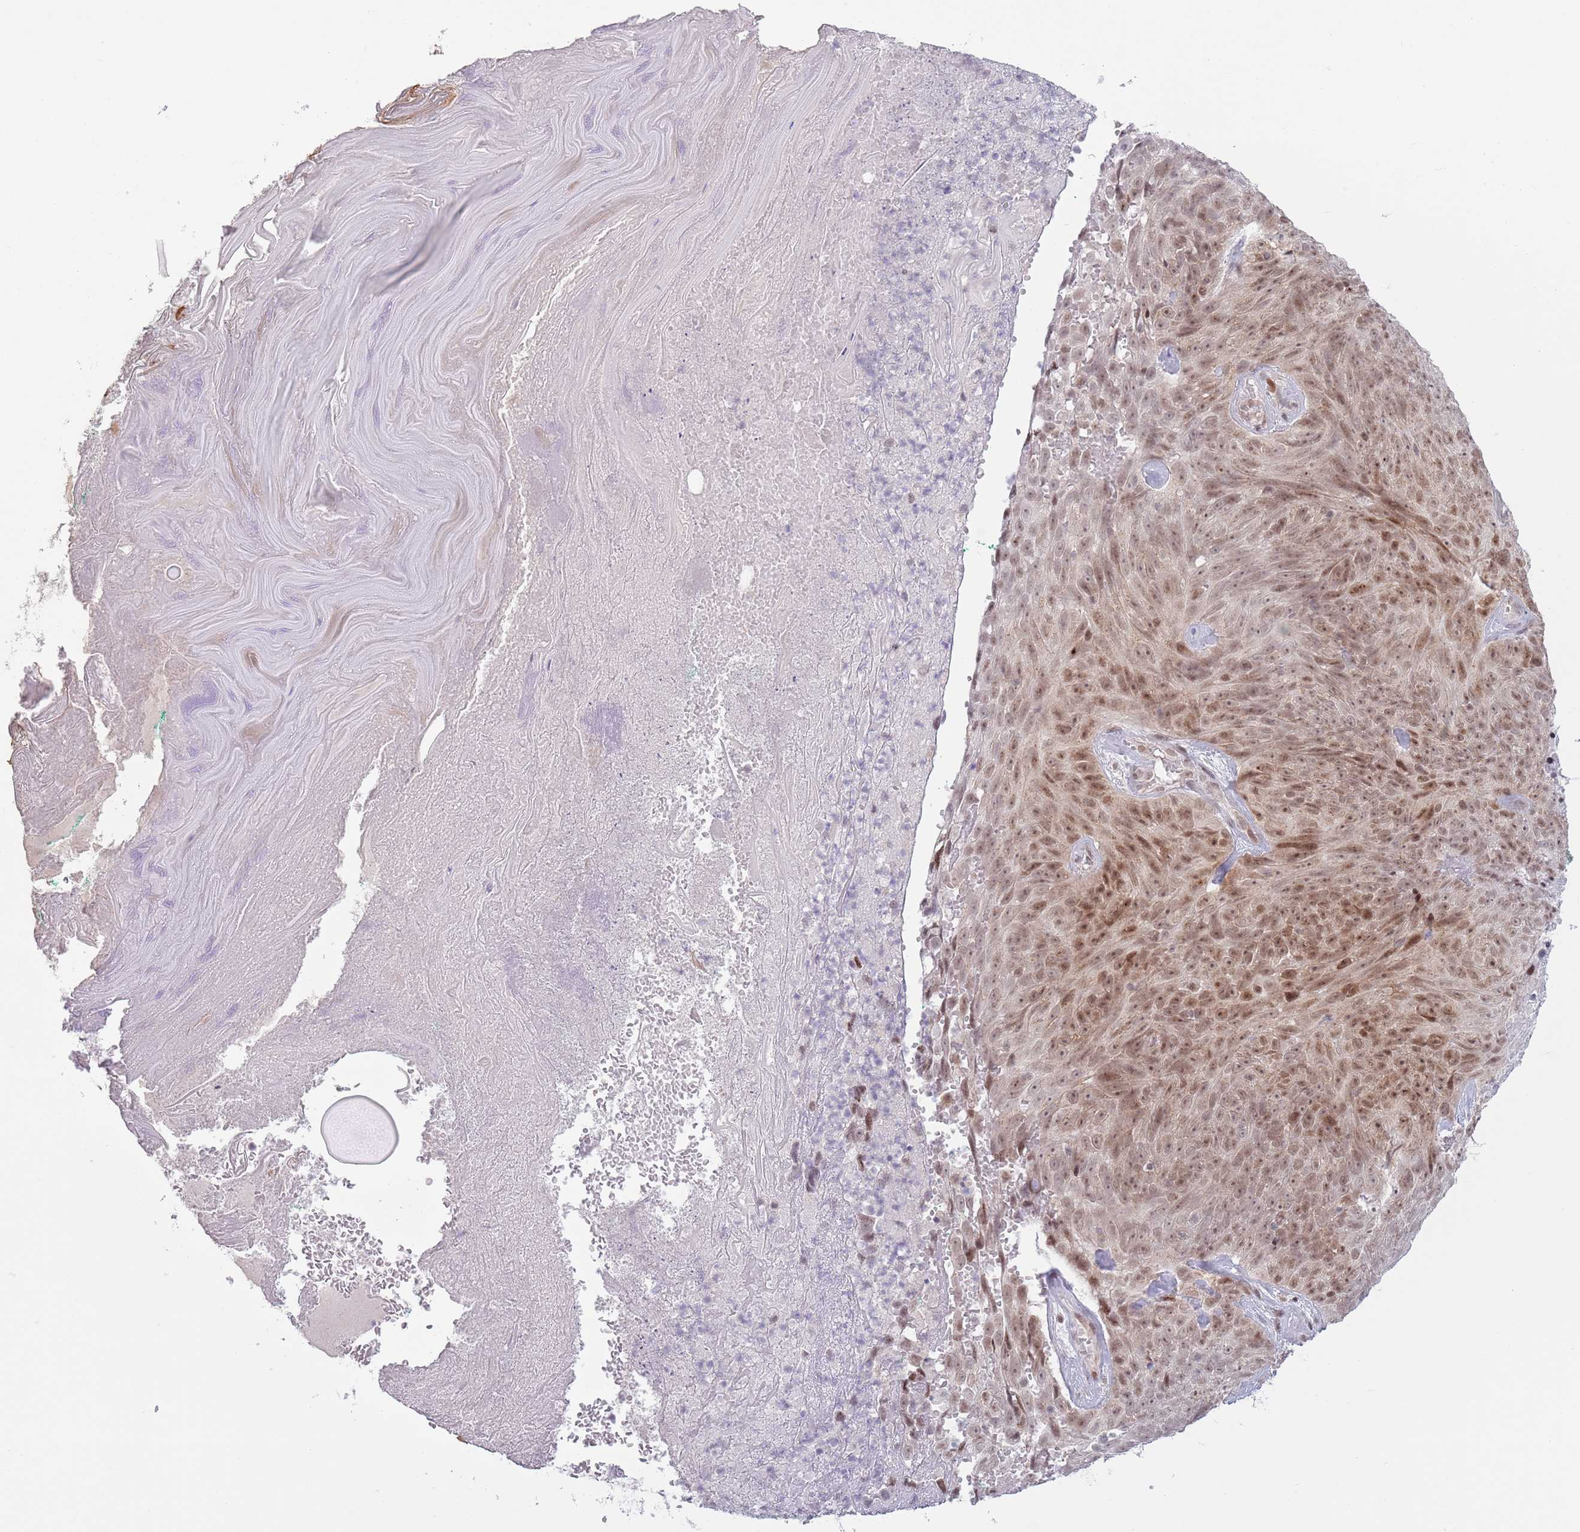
{"staining": {"intensity": "moderate", "quantity": ">75%", "location": "nuclear"}, "tissue": "skin cancer", "cell_type": "Tumor cells", "image_type": "cancer", "snomed": [{"axis": "morphology", "description": "Squamous cell carcinoma, NOS"}, {"axis": "topography", "description": "Skin"}], "caption": "High-power microscopy captured an immunohistochemistry (IHC) micrograph of skin cancer, revealing moderate nuclear staining in about >75% of tumor cells.", "gene": "MRPL34", "patient": {"sex": "female", "age": 87}}